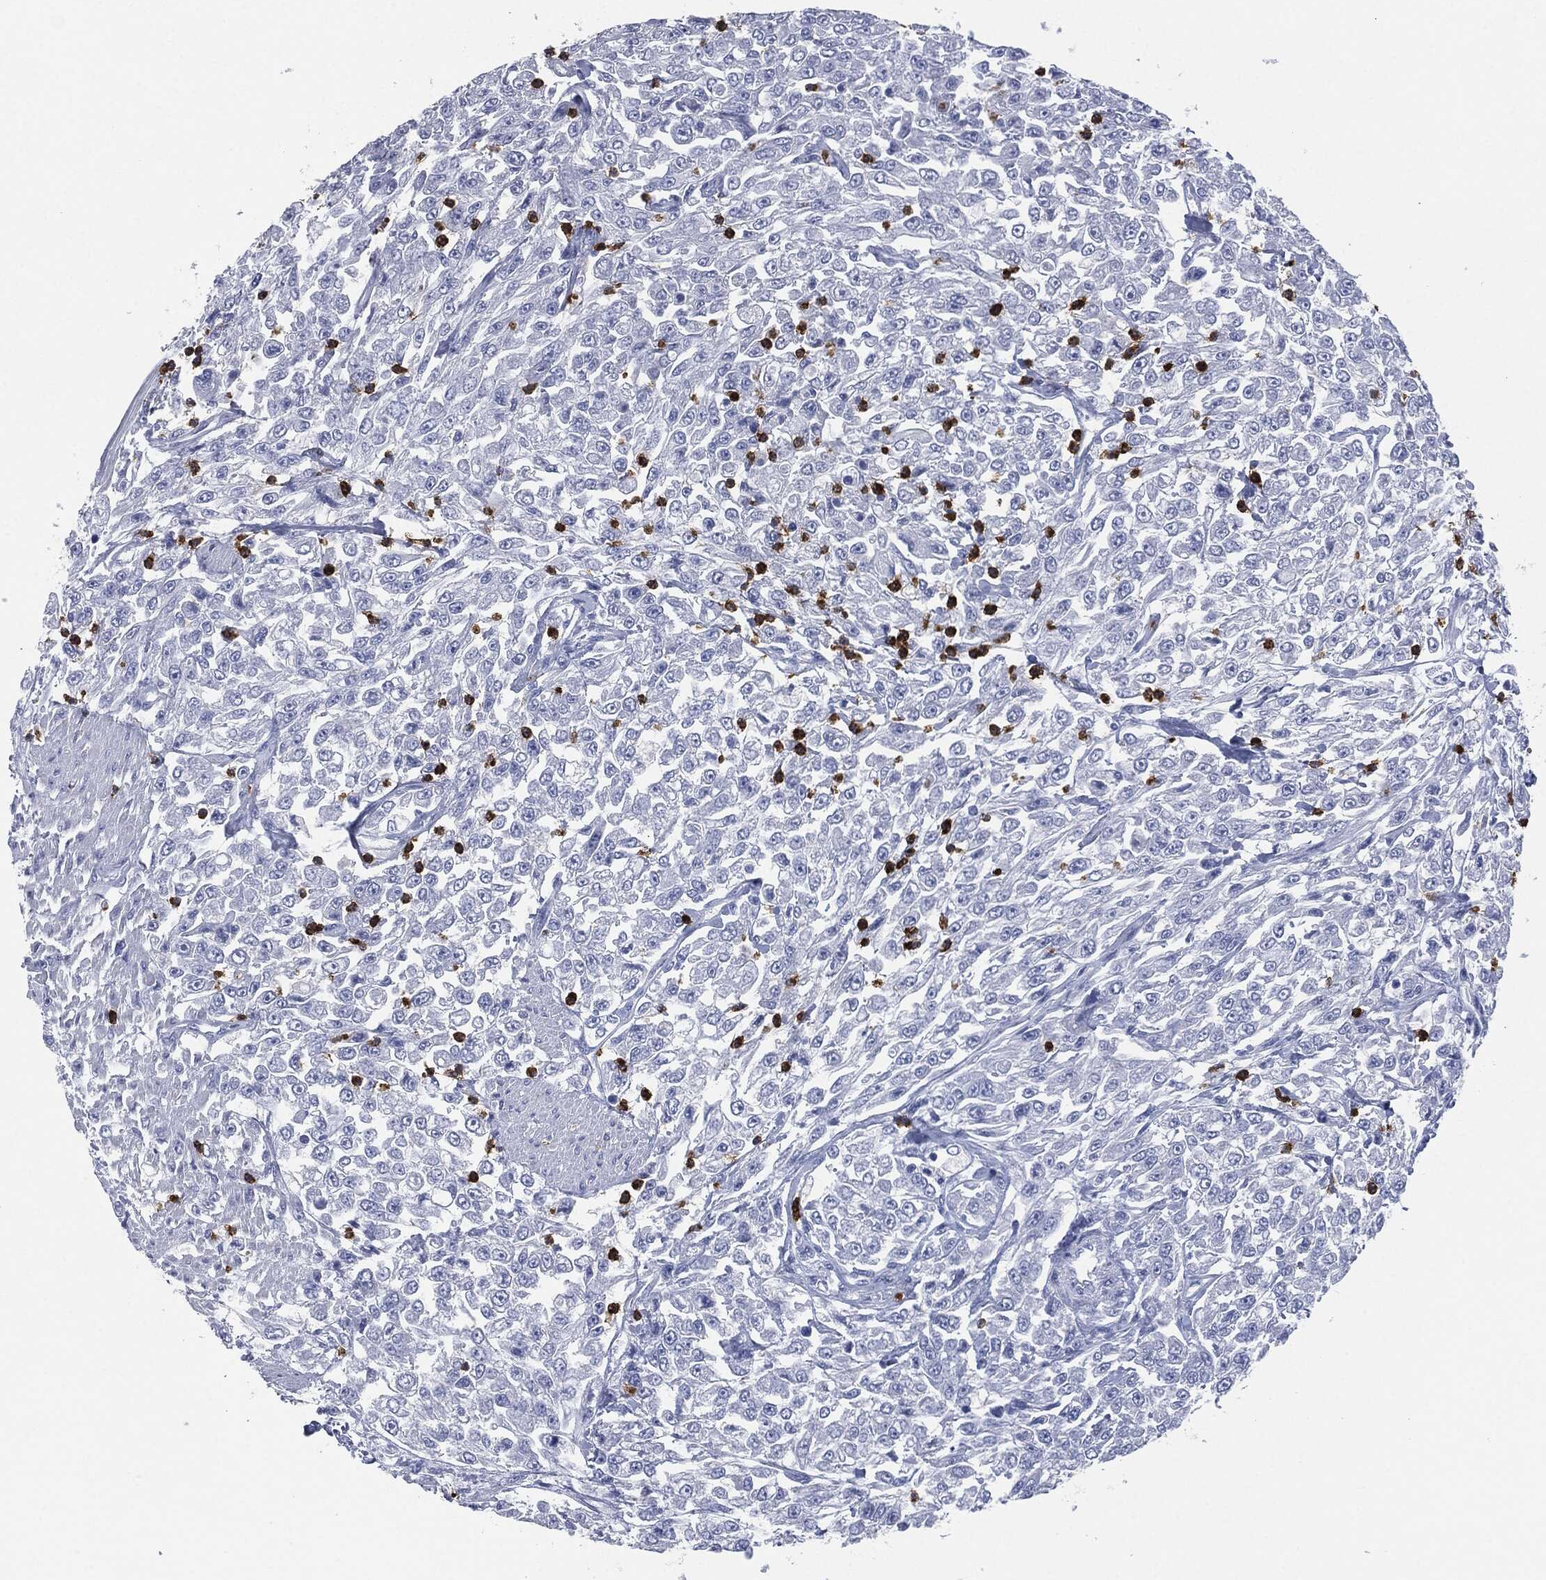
{"staining": {"intensity": "negative", "quantity": "none", "location": "none"}, "tissue": "urothelial cancer", "cell_type": "Tumor cells", "image_type": "cancer", "snomed": [{"axis": "morphology", "description": "Urothelial carcinoma, High grade"}, {"axis": "topography", "description": "Urinary bladder"}], "caption": "The micrograph demonstrates no significant staining in tumor cells of high-grade urothelial carcinoma.", "gene": "CEACAM8", "patient": {"sex": "male", "age": 46}}